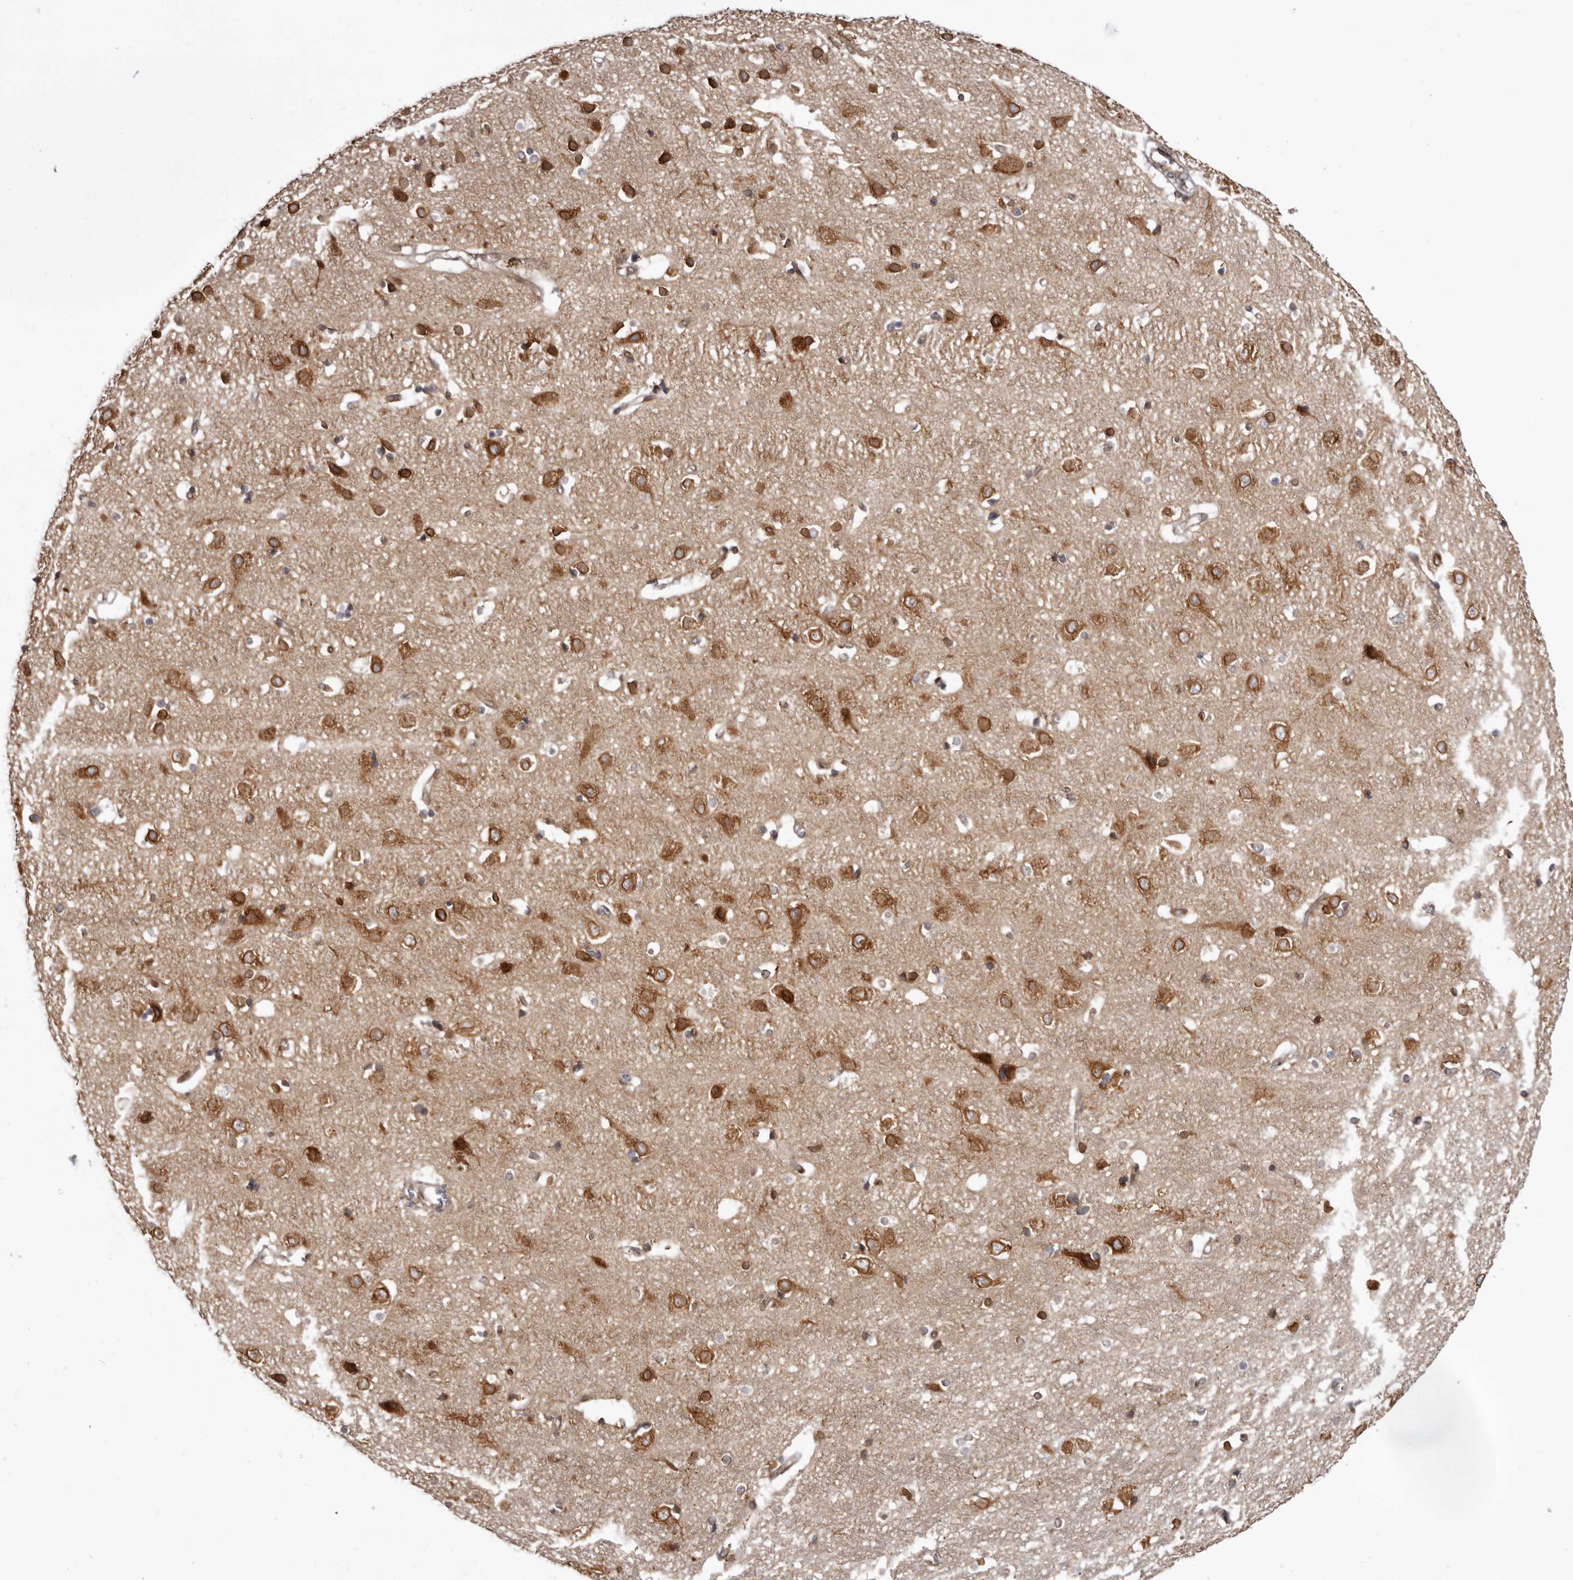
{"staining": {"intensity": "weak", "quantity": "25%-75%", "location": "cytoplasmic/membranous"}, "tissue": "cerebral cortex", "cell_type": "Endothelial cells", "image_type": "normal", "snomed": [{"axis": "morphology", "description": "Normal tissue, NOS"}, {"axis": "topography", "description": "Cerebral cortex"}], "caption": "A brown stain labels weak cytoplasmic/membranous expression of a protein in endothelial cells of normal cerebral cortex. (DAB = brown stain, brightfield microscopy at high magnification).", "gene": "C4orf3", "patient": {"sex": "male", "age": 54}}